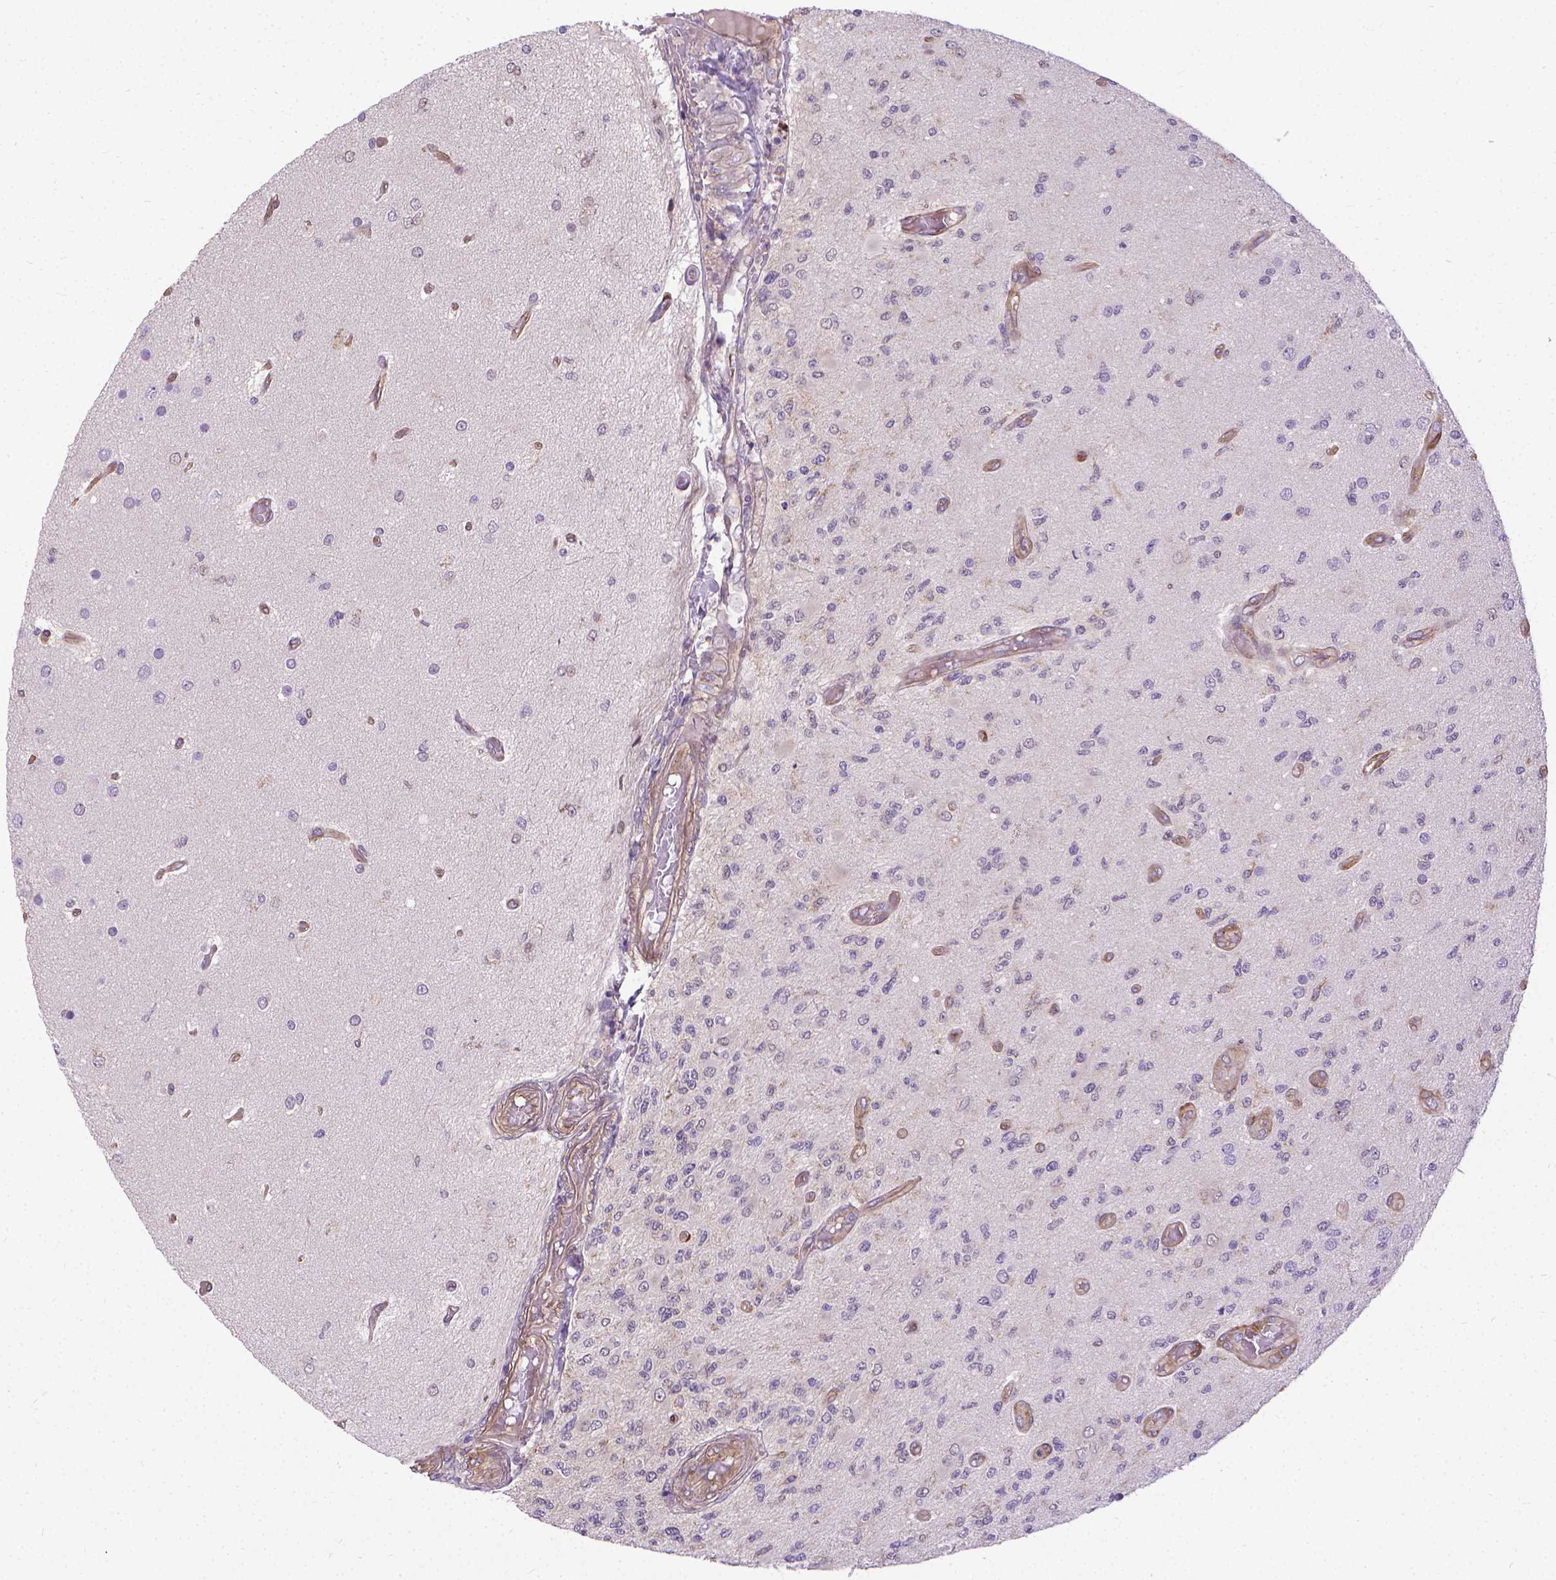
{"staining": {"intensity": "negative", "quantity": "none", "location": "none"}, "tissue": "glioma", "cell_type": "Tumor cells", "image_type": "cancer", "snomed": [{"axis": "morphology", "description": "Glioma, malignant, High grade"}, {"axis": "topography", "description": "Brain"}], "caption": "Tumor cells are negative for brown protein staining in glioma. (DAB immunohistochemistry (IHC), high magnification).", "gene": "CFAP299", "patient": {"sex": "female", "age": 63}}